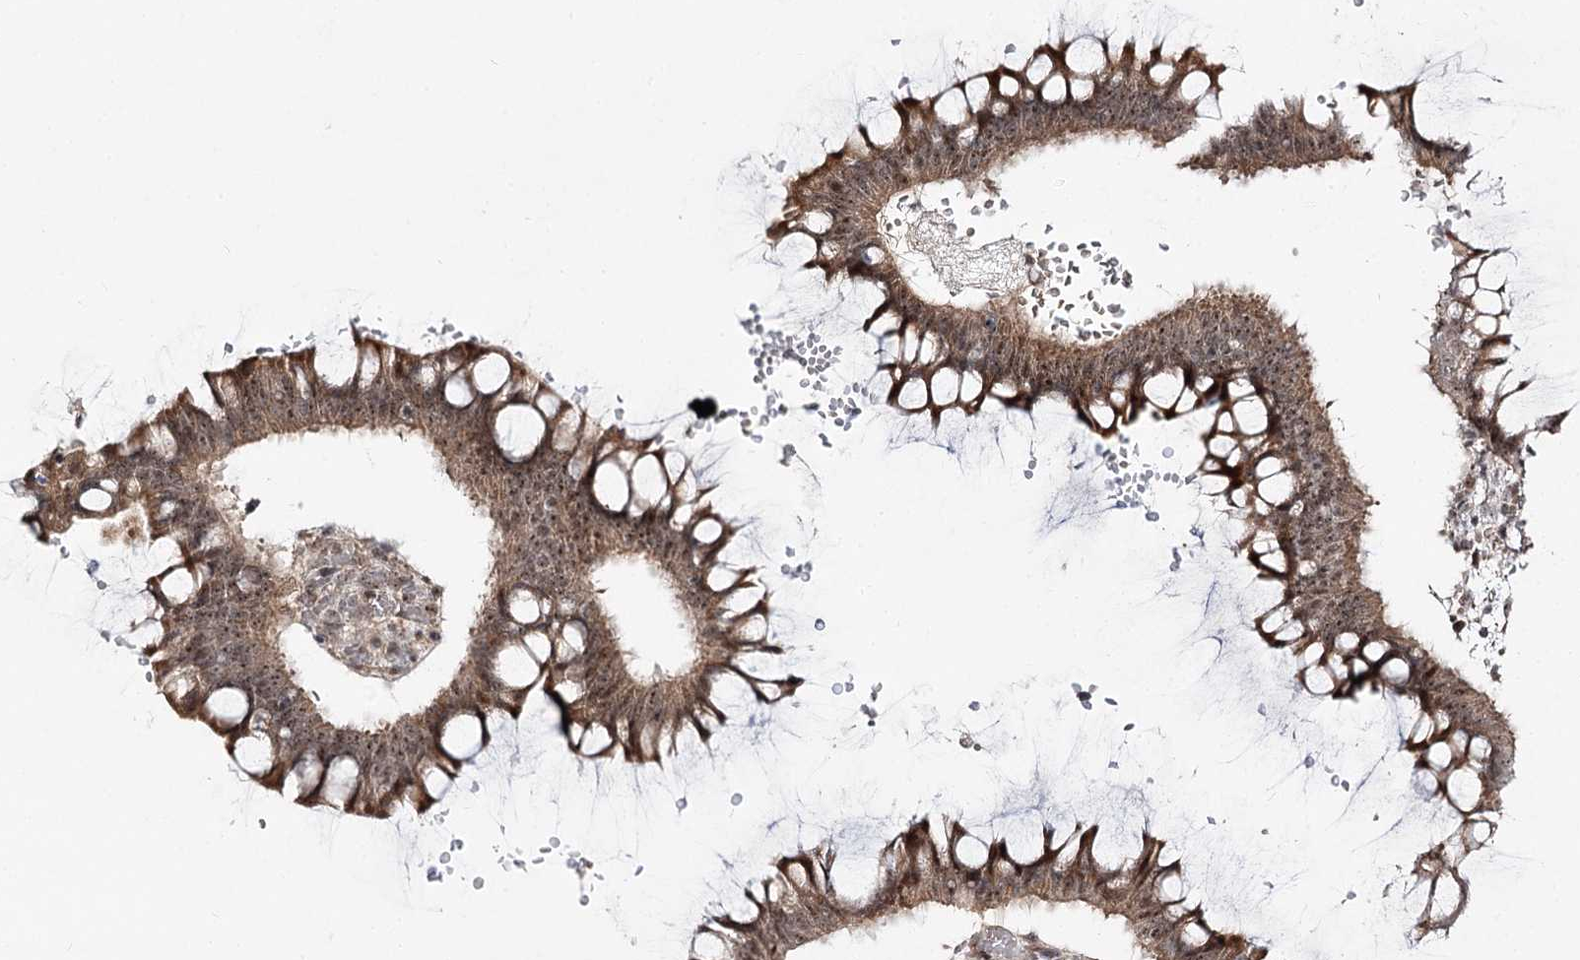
{"staining": {"intensity": "moderate", "quantity": ">75%", "location": "cytoplasmic/membranous,nuclear"}, "tissue": "ovarian cancer", "cell_type": "Tumor cells", "image_type": "cancer", "snomed": [{"axis": "morphology", "description": "Cystadenocarcinoma, mucinous, NOS"}, {"axis": "topography", "description": "Ovary"}], "caption": "The immunohistochemical stain labels moderate cytoplasmic/membranous and nuclear positivity in tumor cells of ovarian mucinous cystadenocarcinoma tissue.", "gene": "RRP9", "patient": {"sex": "female", "age": 73}}